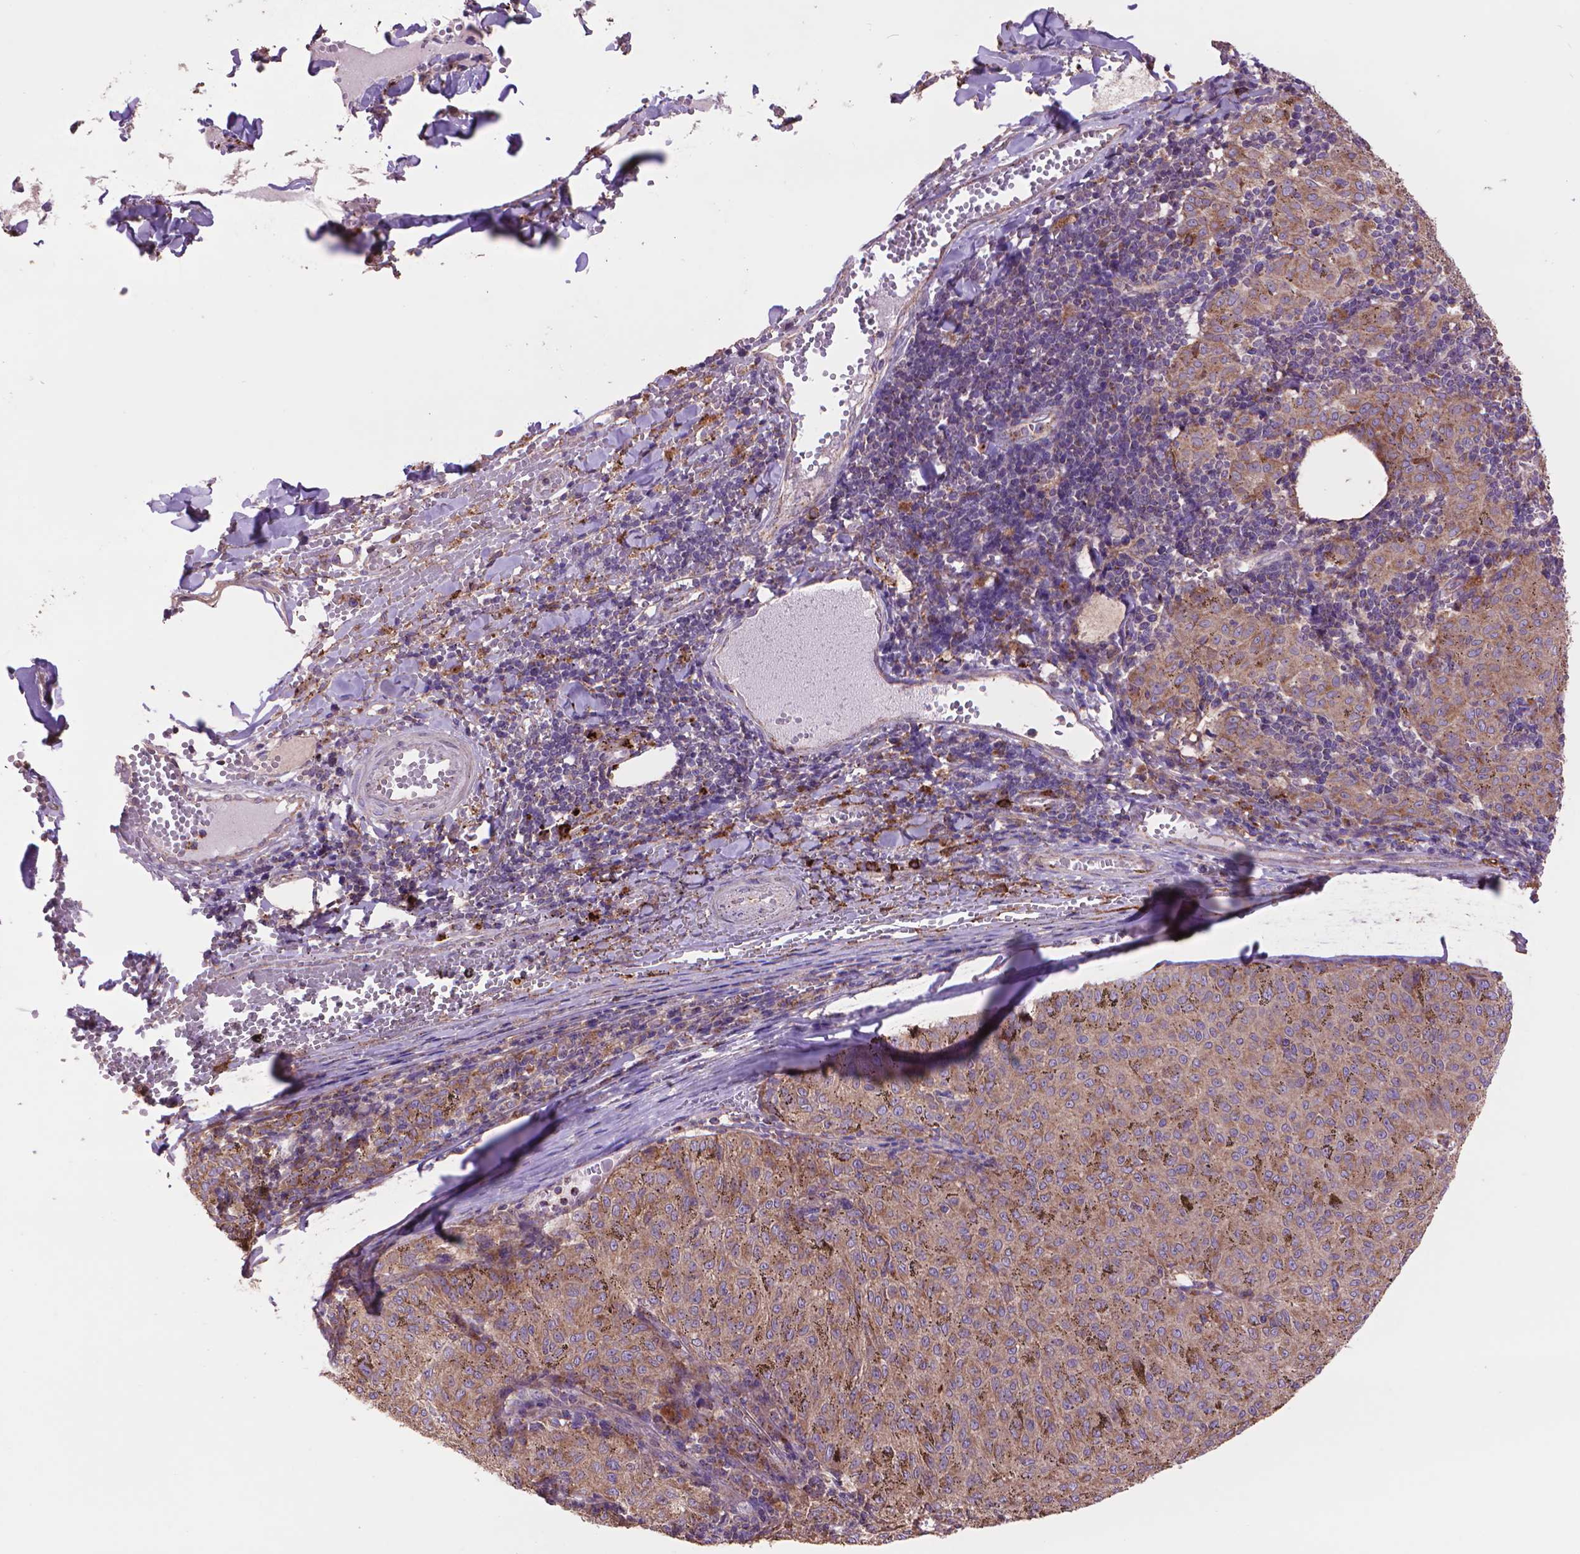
{"staining": {"intensity": "strong", "quantity": "25%-75%", "location": "cytoplasmic/membranous"}, "tissue": "melanoma", "cell_type": "Tumor cells", "image_type": "cancer", "snomed": [{"axis": "morphology", "description": "Malignant melanoma, NOS"}, {"axis": "topography", "description": "Skin"}], "caption": "Melanoma tissue exhibits strong cytoplasmic/membranous expression in about 25%-75% of tumor cells (brown staining indicates protein expression, while blue staining denotes nuclei).", "gene": "GLB1", "patient": {"sex": "female", "age": 72}}